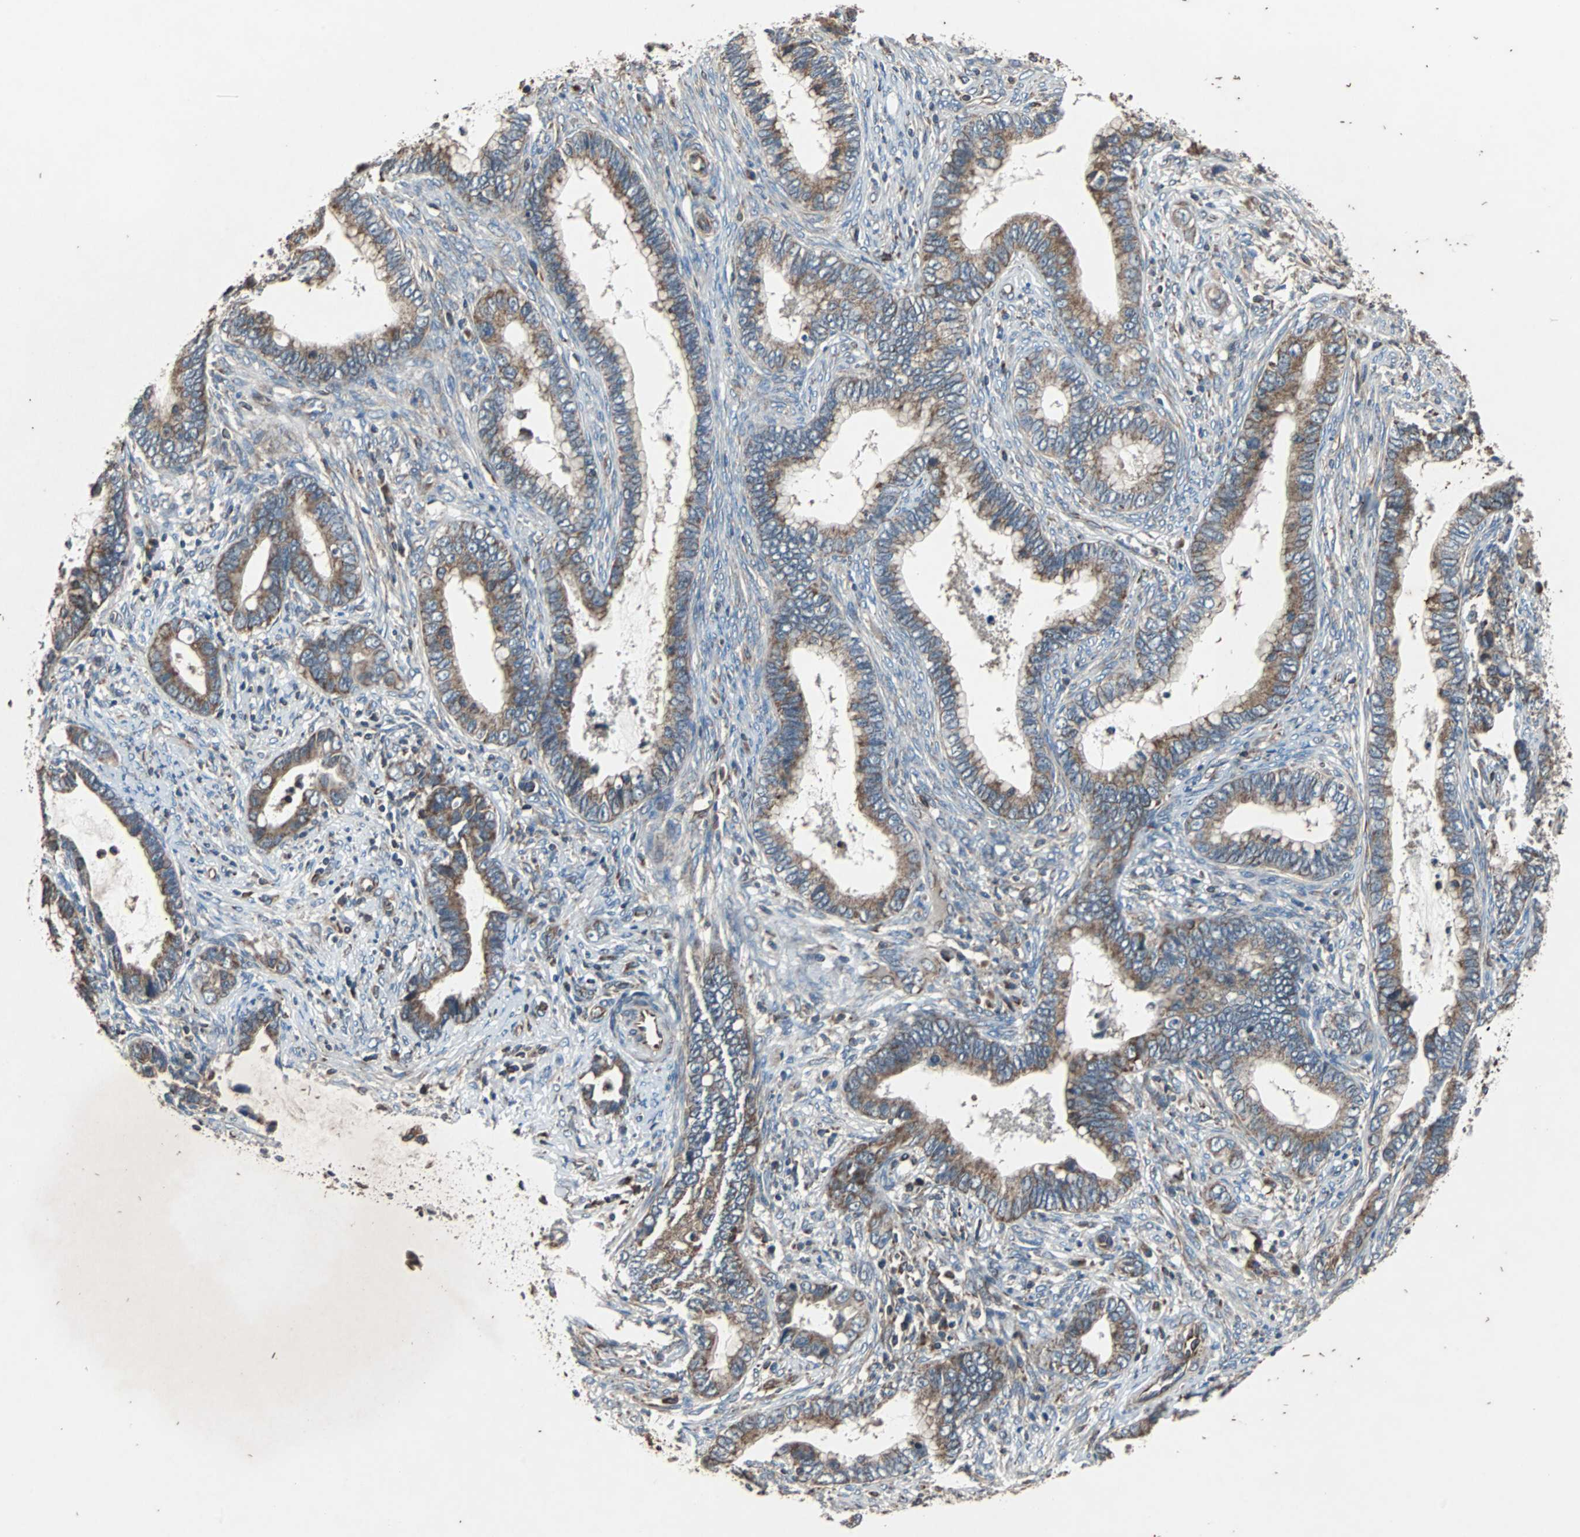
{"staining": {"intensity": "moderate", "quantity": ">75%", "location": "cytoplasmic/membranous"}, "tissue": "cervical cancer", "cell_type": "Tumor cells", "image_type": "cancer", "snomed": [{"axis": "morphology", "description": "Adenocarcinoma, NOS"}, {"axis": "topography", "description": "Cervix"}], "caption": "Protein expression analysis of human cervical adenocarcinoma reveals moderate cytoplasmic/membranous expression in approximately >75% of tumor cells. (Brightfield microscopy of DAB IHC at high magnification).", "gene": "ACTR3", "patient": {"sex": "female", "age": 44}}